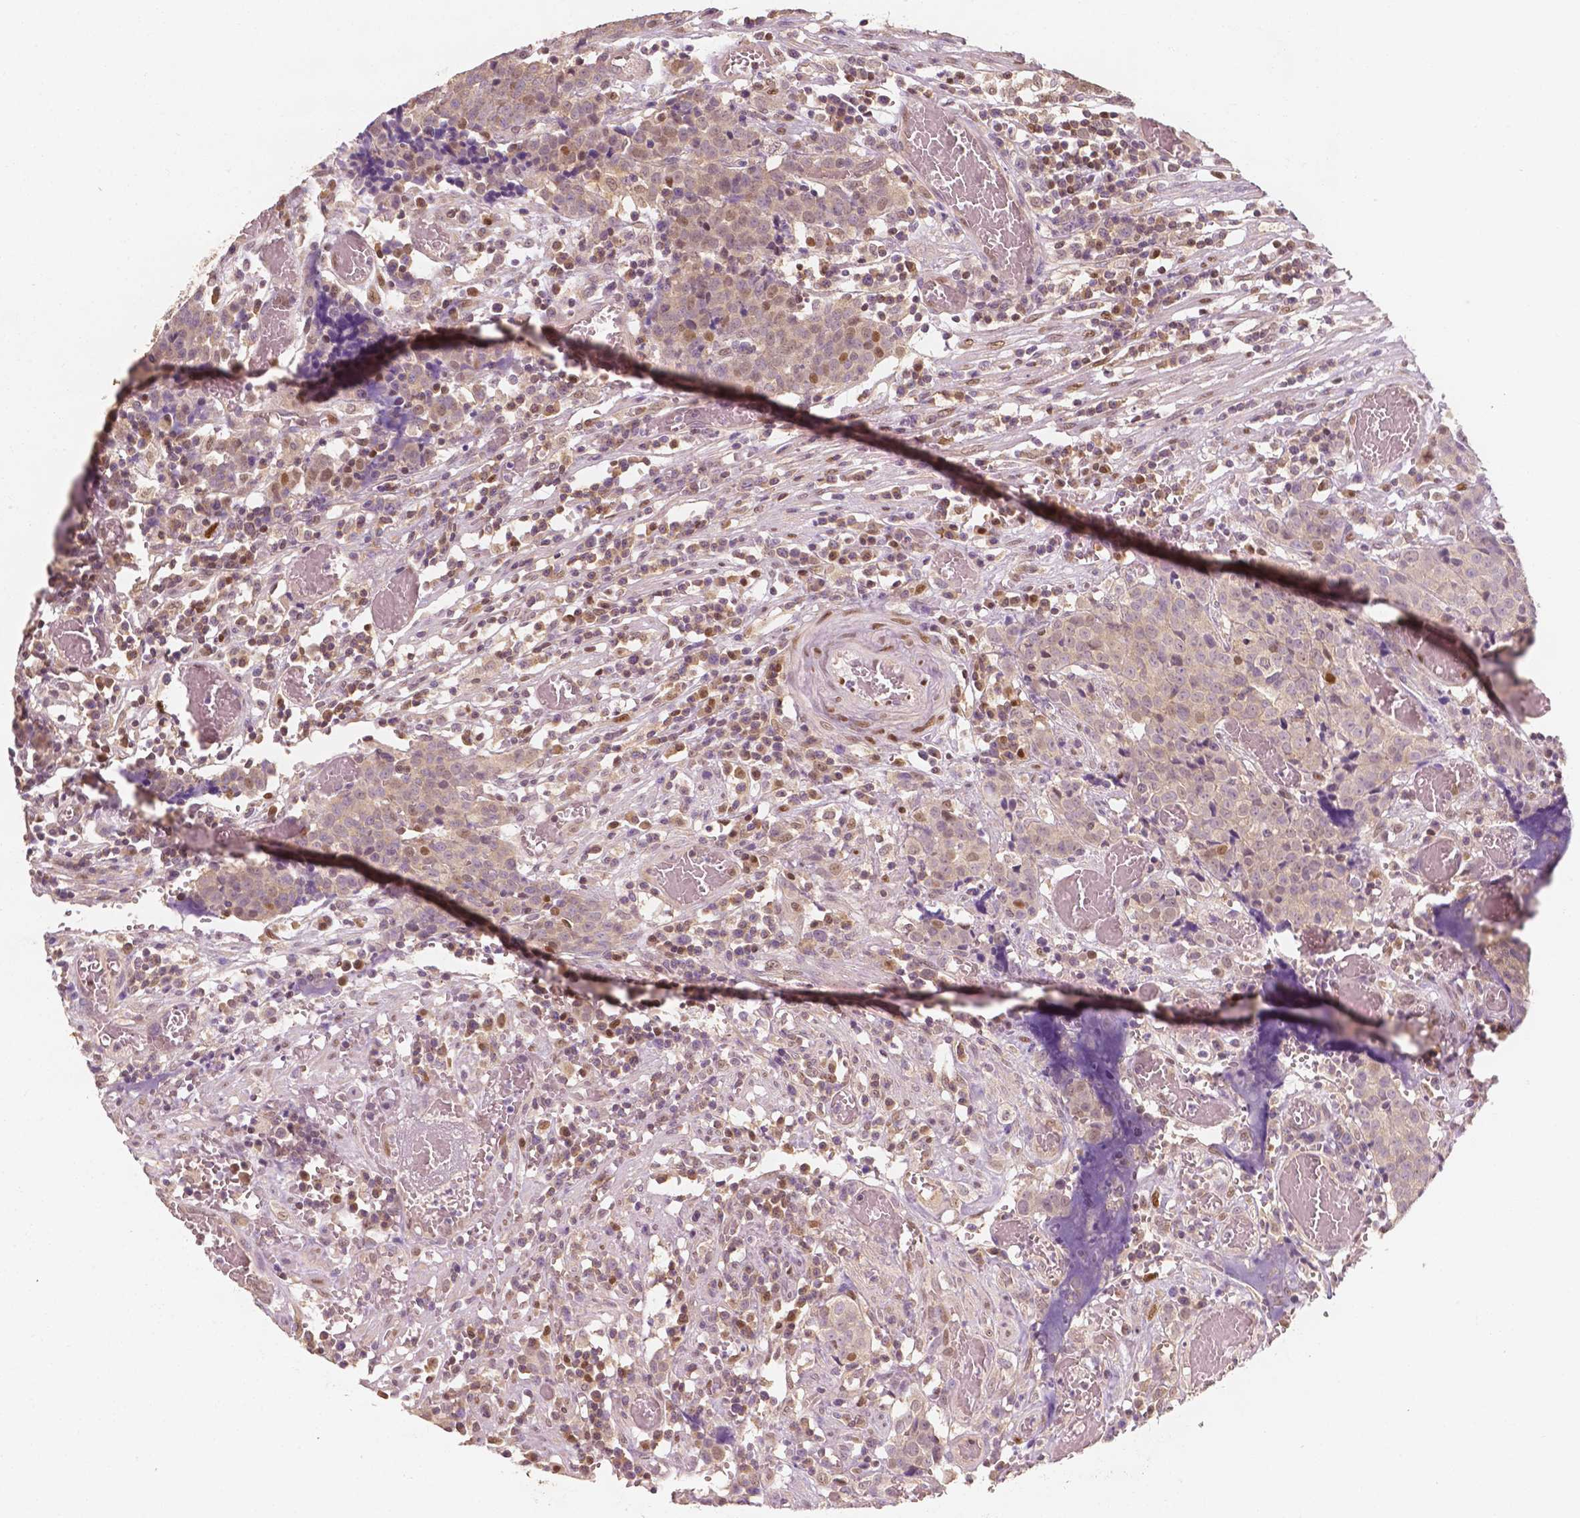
{"staining": {"intensity": "weak", "quantity": "<25%", "location": "nuclear"}, "tissue": "prostate cancer", "cell_type": "Tumor cells", "image_type": "cancer", "snomed": [{"axis": "morphology", "description": "Adenocarcinoma, High grade"}, {"axis": "topography", "description": "Prostate and seminal vesicle, NOS"}], "caption": "Human adenocarcinoma (high-grade) (prostate) stained for a protein using immunohistochemistry displays no positivity in tumor cells.", "gene": "TBC1D17", "patient": {"sex": "male", "age": 60}}